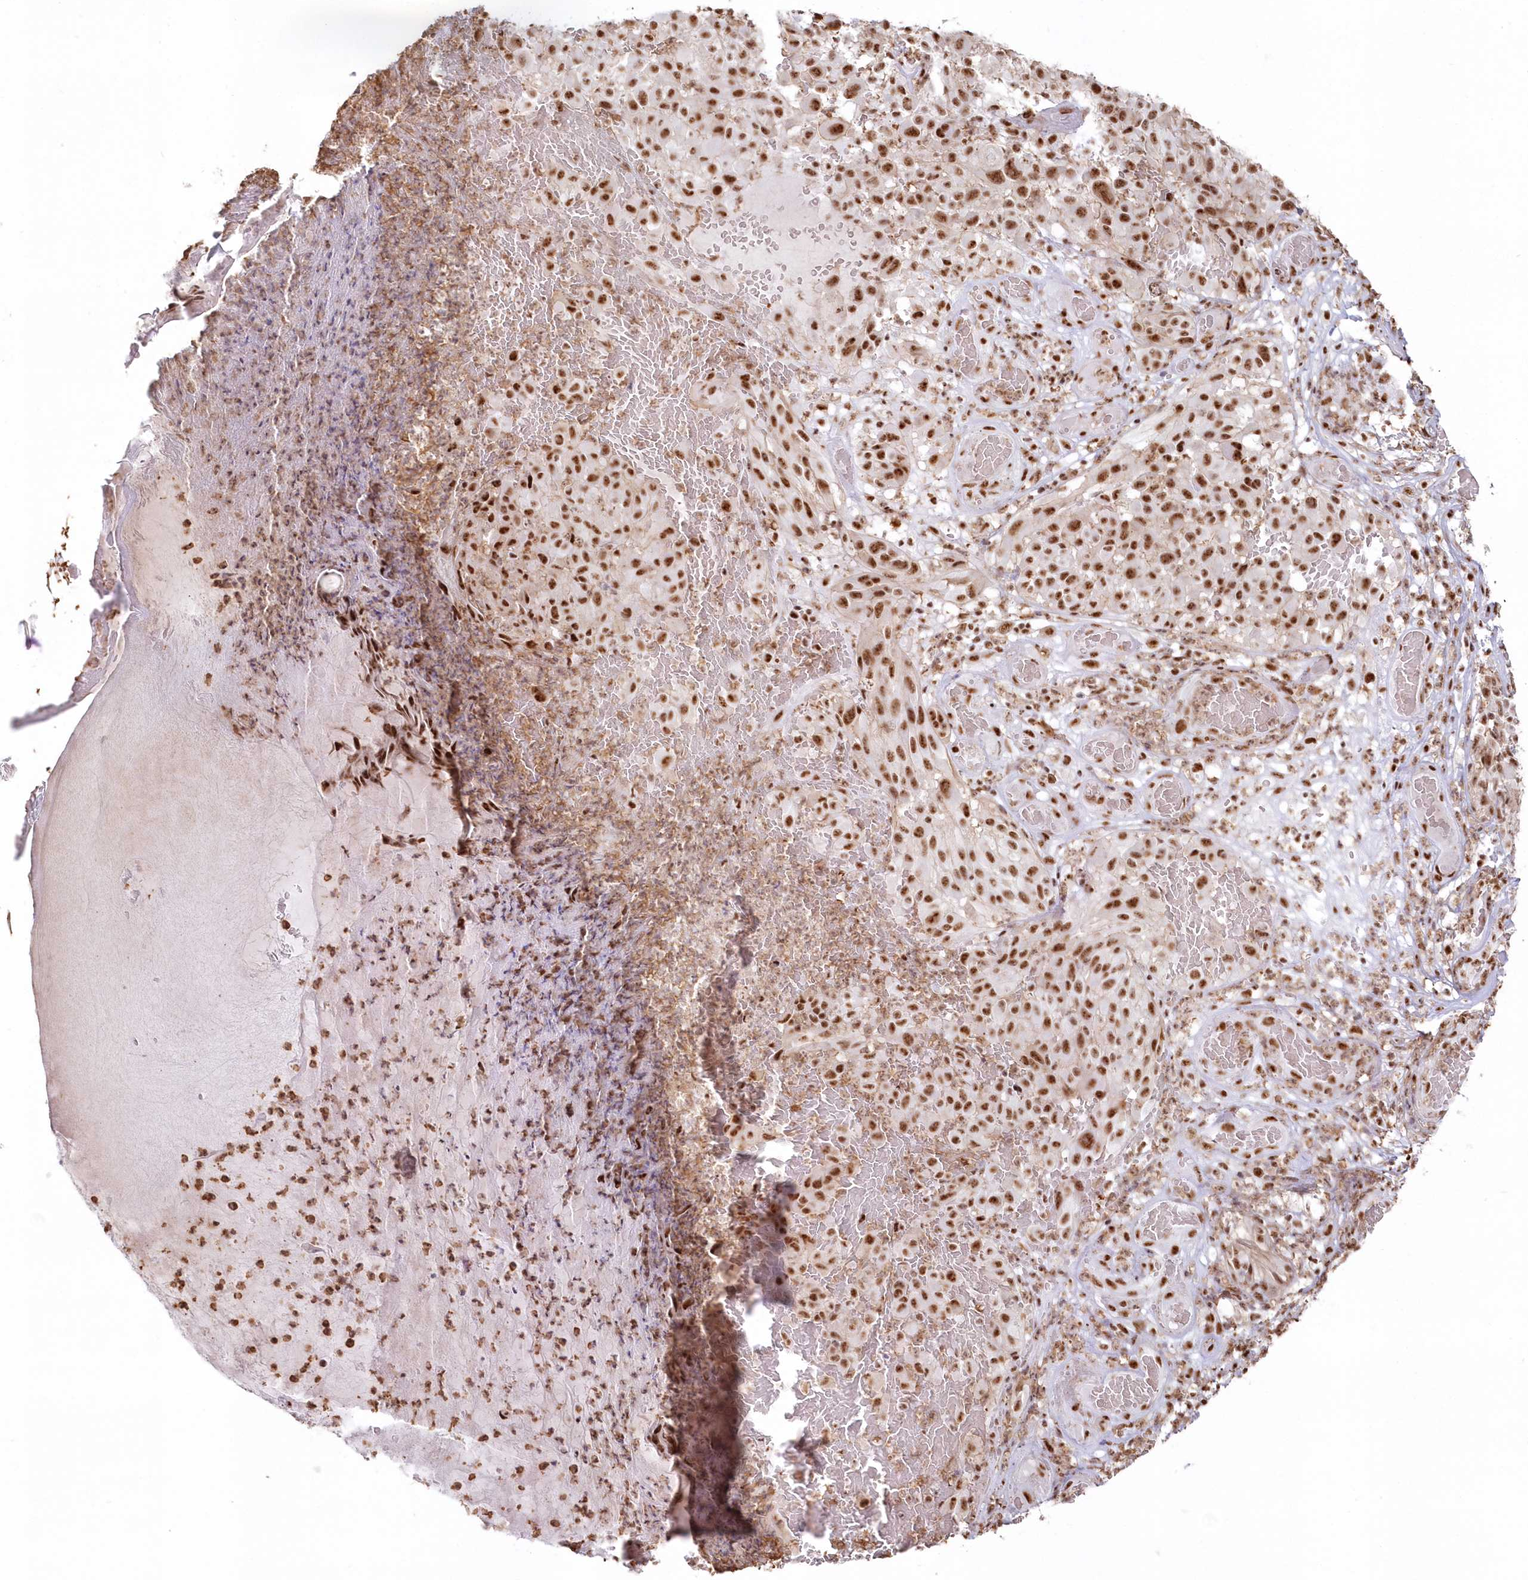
{"staining": {"intensity": "strong", "quantity": ">75%", "location": "nuclear"}, "tissue": "melanoma", "cell_type": "Tumor cells", "image_type": "cancer", "snomed": [{"axis": "morphology", "description": "Malignant melanoma, NOS"}, {"axis": "topography", "description": "Skin"}], "caption": "Tumor cells display strong nuclear expression in about >75% of cells in malignant melanoma.", "gene": "DDX46", "patient": {"sex": "male", "age": 83}}